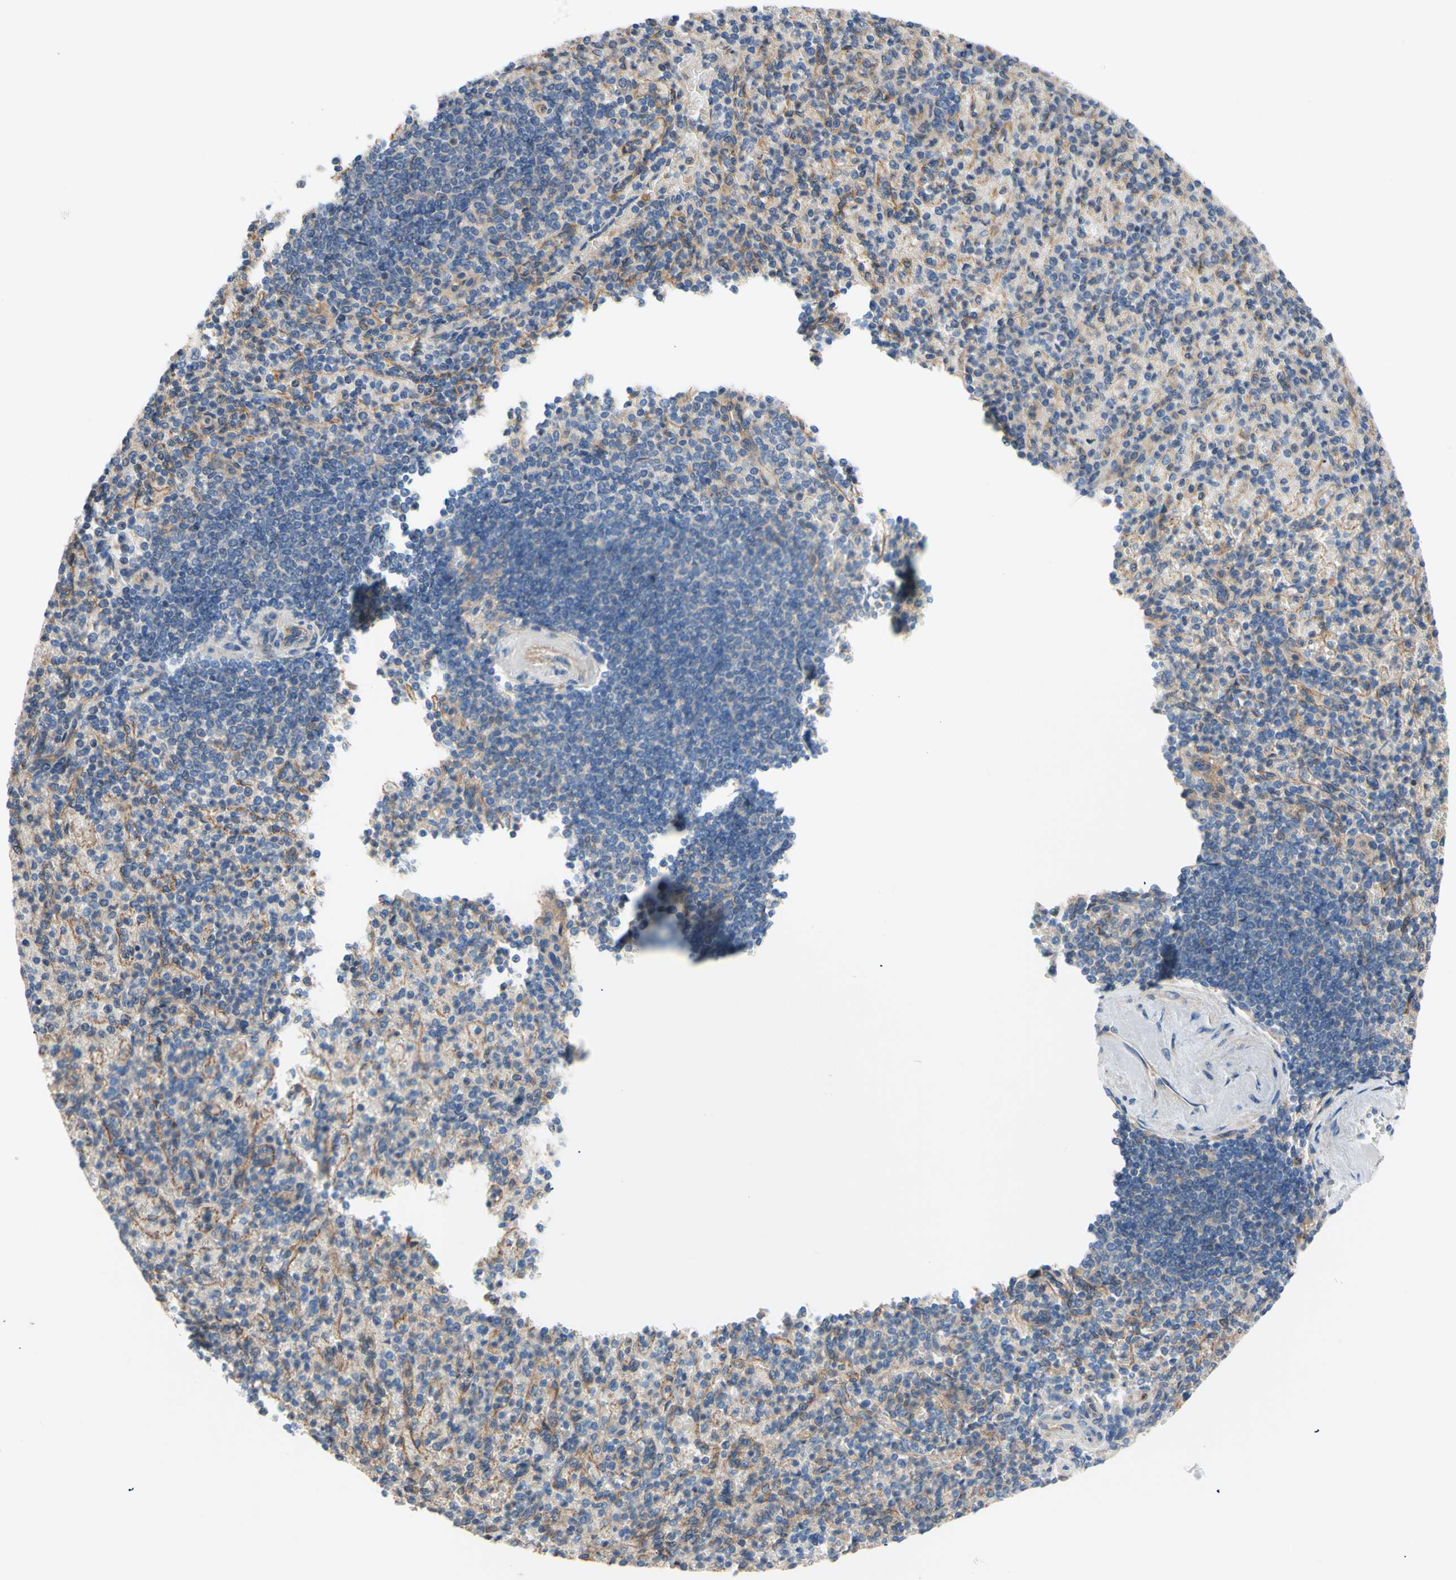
{"staining": {"intensity": "negative", "quantity": "none", "location": "none"}, "tissue": "spleen", "cell_type": "Cells in red pulp", "image_type": "normal", "snomed": [{"axis": "morphology", "description": "Normal tissue, NOS"}, {"axis": "topography", "description": "Spleen"}], "caption": "The histopathology image displays no significant expression in cells in red pulp of spleen.", "gene": "DYNLRB1", "patient": {"sex": "female", "age": 74}}